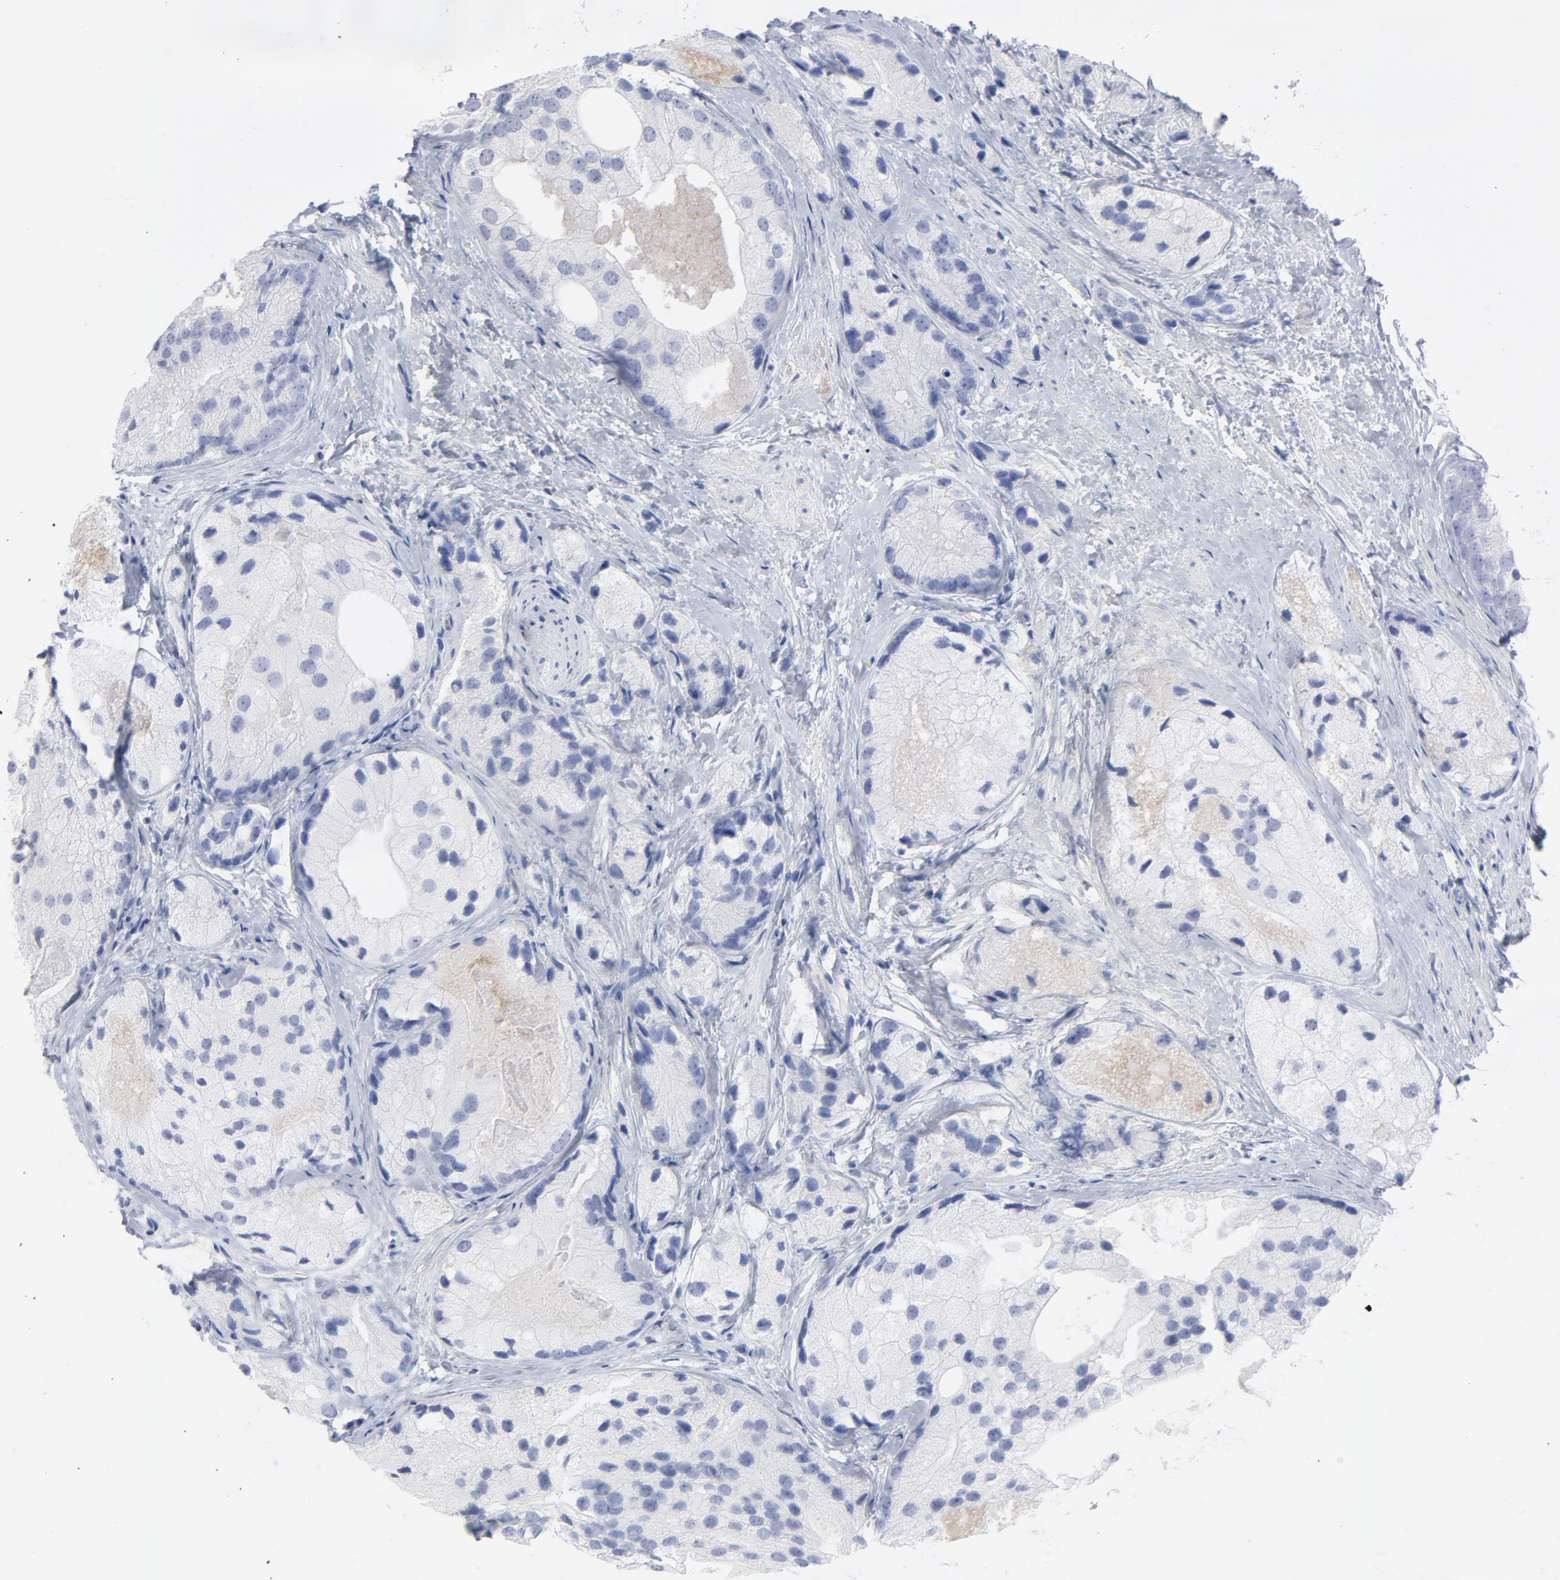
{"staining": {"intensity": "negative", "quantity": "none", "location": "none"}, "tissue": "prostate cancer", "cell_type": "Tumor cells", "image_type": "cancer", "snomed": [{"axis": "morphology", "description": "Adenocarcinoma, Low grade"}, {"axis": "topography", "description": "Prostate"}], "caption": "The histopathology image demonstrates no significant expression in tumor cells of prostate cancer (adenocarcinoma (low-grade)). (Immunohistochemistry (ihc), brightfield microscopy, high magnification).", "gene": "P2RY8", "patient": {"sex": "male", "age": 69}}